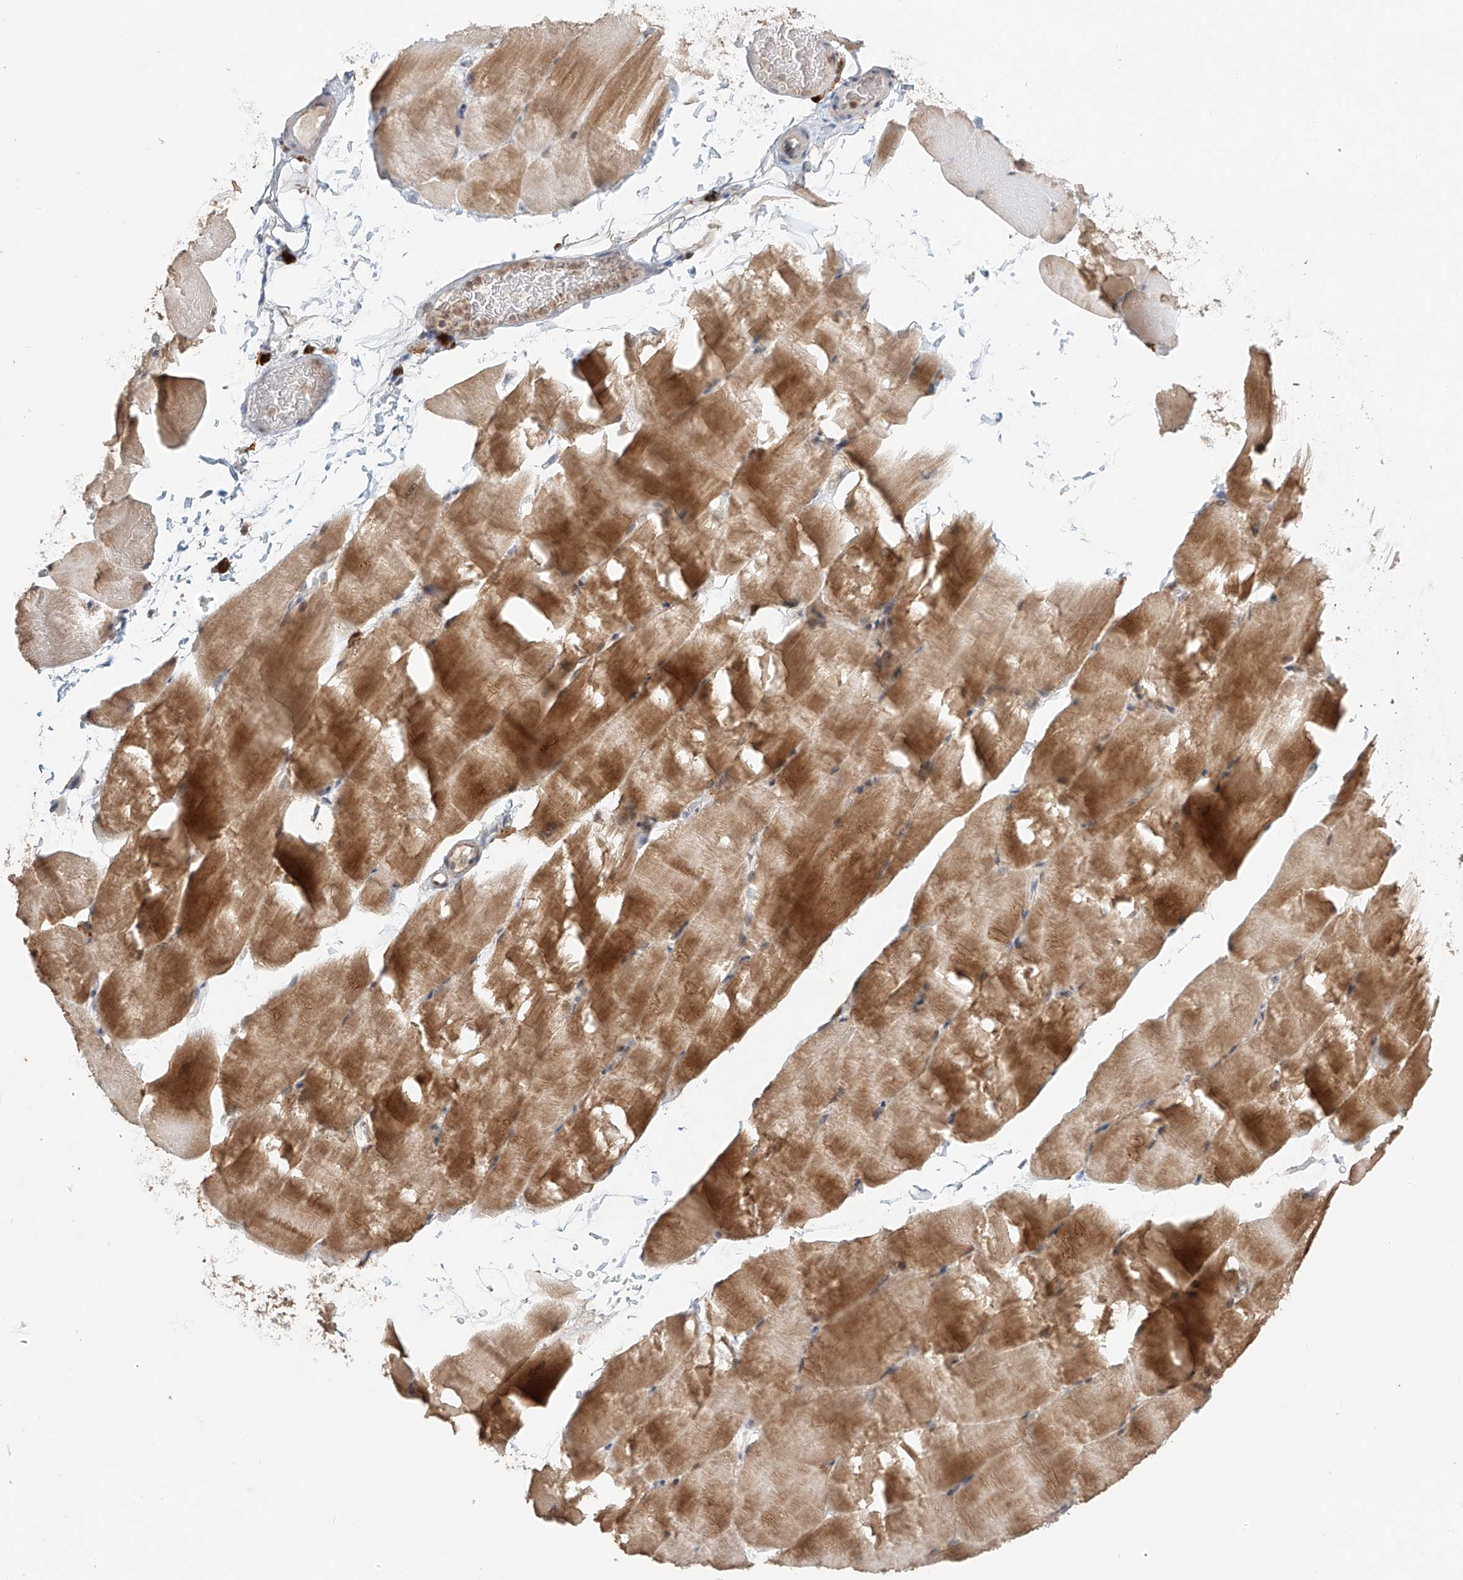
{"staining": {"intensity": "moderate", "quantity": "25%-75%", "location": "cytoplasmic/membranous"}, "tissue": "skeletal muscle", "cell_type": "Myocytes", "image_type": "normal", "snomed": [{"axis": "morphology", "description": "Normal tissue, NOS"}, {"axis": "topography", "description": "Skeletal muscle"}, {"axis": "topography", "description": "Parathyroid gland"}], "caption": "This micrograph displays IHC staining of unremarkable human skeletal muscle, with medium moderate cytoplasmic/membranous positivity in about 25%-75% of myocytes.", "gene": "SYTL3", "patient": {"sex": "female", "age": 37}}